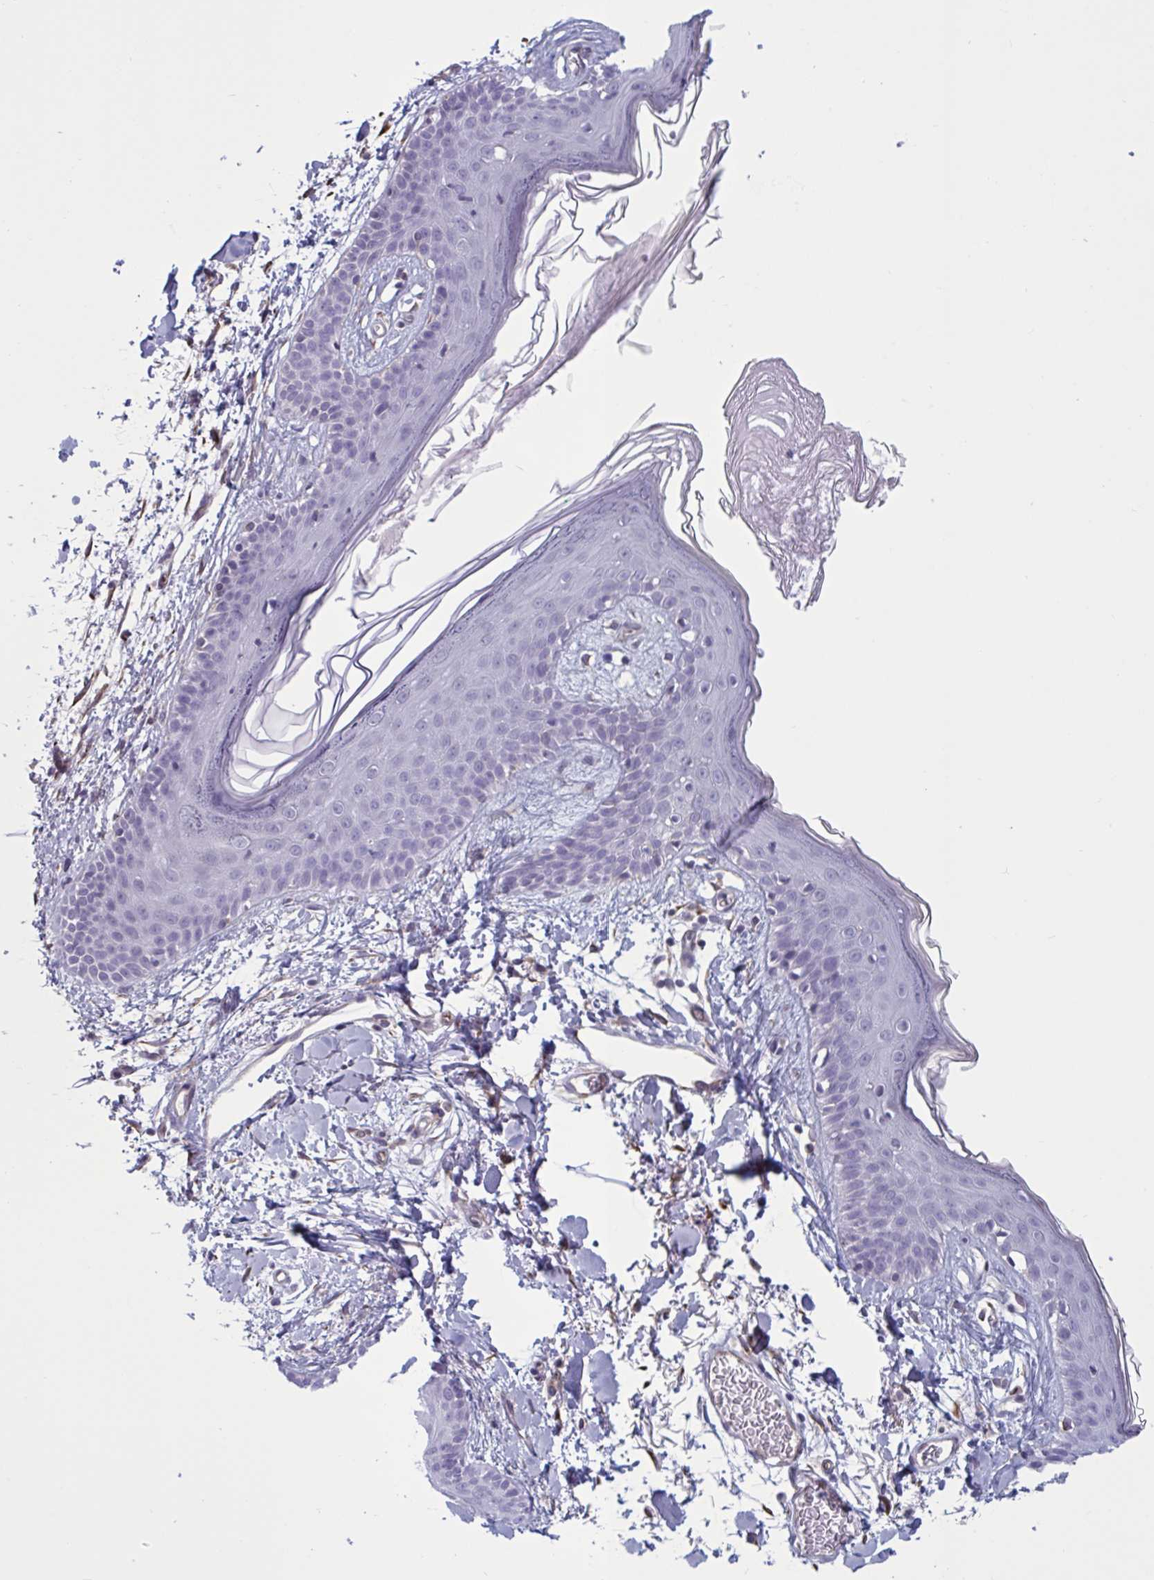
{"staining": {"intensity": "negative", "quantity": "none", "location": "none"}, "tissue": "skin", "cell_type": "Fibroblasts", "image_type": "normal", "snomed": [{"axis": "morphology", "description": "Normal tissue, NOS"}, {"axis": "topography", "description": "Skin"}], "caption": "The image shows no staining of fibroblasts in benign skin. Nuclei are stained in blue.", "gene": "OR1L3", "patient": {"sex": "male", "age": 79}}